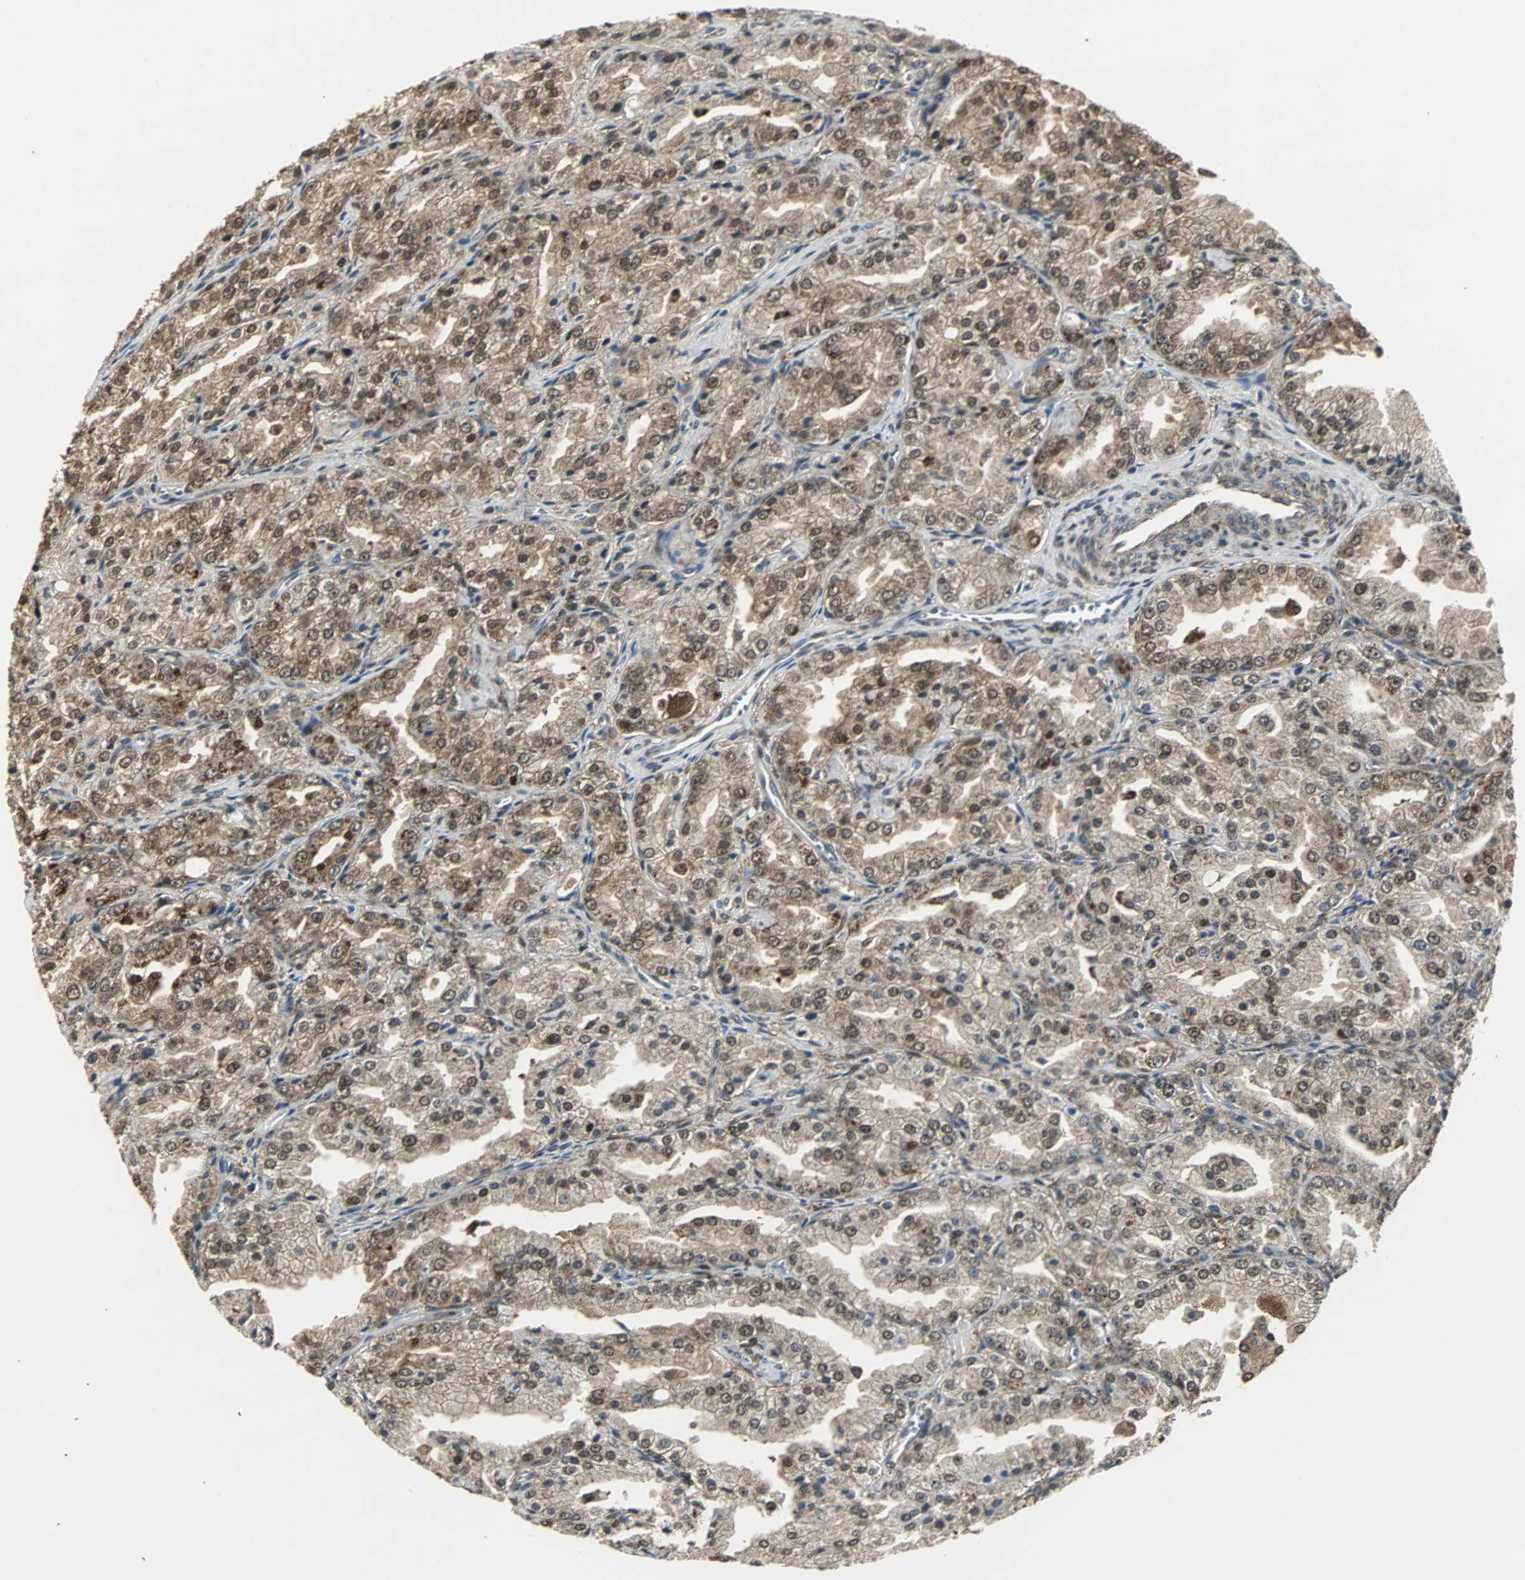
{"staining": {"intensity": "moderate", "quantity": ">75%", "location": "cytoplasmic/membranous,nuclear"}, "tissue": "prostate cancer", "cell_type": "Tumor cells", "image_type": "cancer", "snomed": [{"axis": "morphology", "description": "Adenocarcinoma, High grade"}, {"axis": "topography", "description": "Prostate"}], "caption": "Prostate cancer was stained to show a protein in brown. There is medium levels of moderate cytoplasmic/membranous and nuclear positivity in about >75% of tumor cells.", "gene": "PLIN3", "patient": {"sex": "male", "age": 61}}